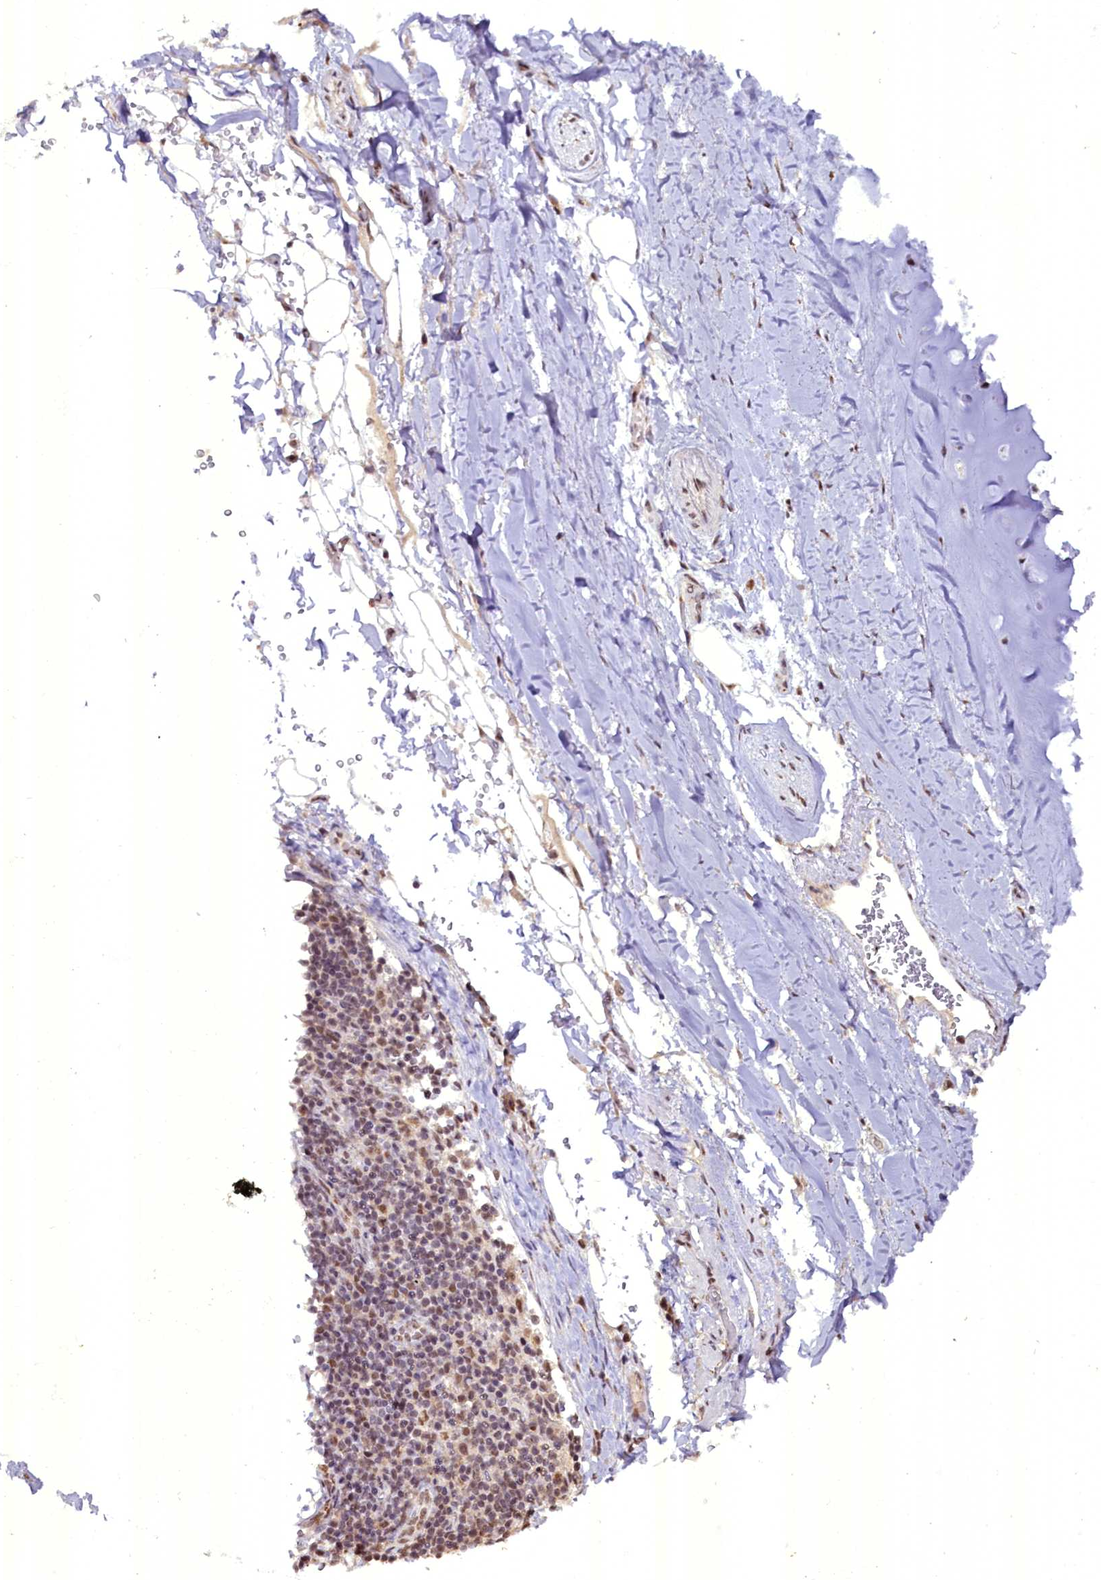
{"staining": {"intensity": "moderate", "quantity": ">75%", "location": "nuclear"}, "tissue": "adipose tissue", "cell_type": "Adipocytes", "image_type": "normal", "snomed": [{"axis": "morphology", "description": "Normal tissue, NOS"}, {"axis": "topography", "description": "Lymph node"}, {"axis": "topography", "description": "Cartilage tissue"}, {"axis": "topography", "description": "Bronchus"}], "caption": "Immunohistochemistry image of normal adipose tissue: adipose tissue stained using immunohistochemistry shows medium levels of moderate protein expression localized specifically in the nuclear of adipocytes, appearing as a nuclear brown color.", "gene": "NCBP1", "patient": {"sex": "male", "age": 63}}